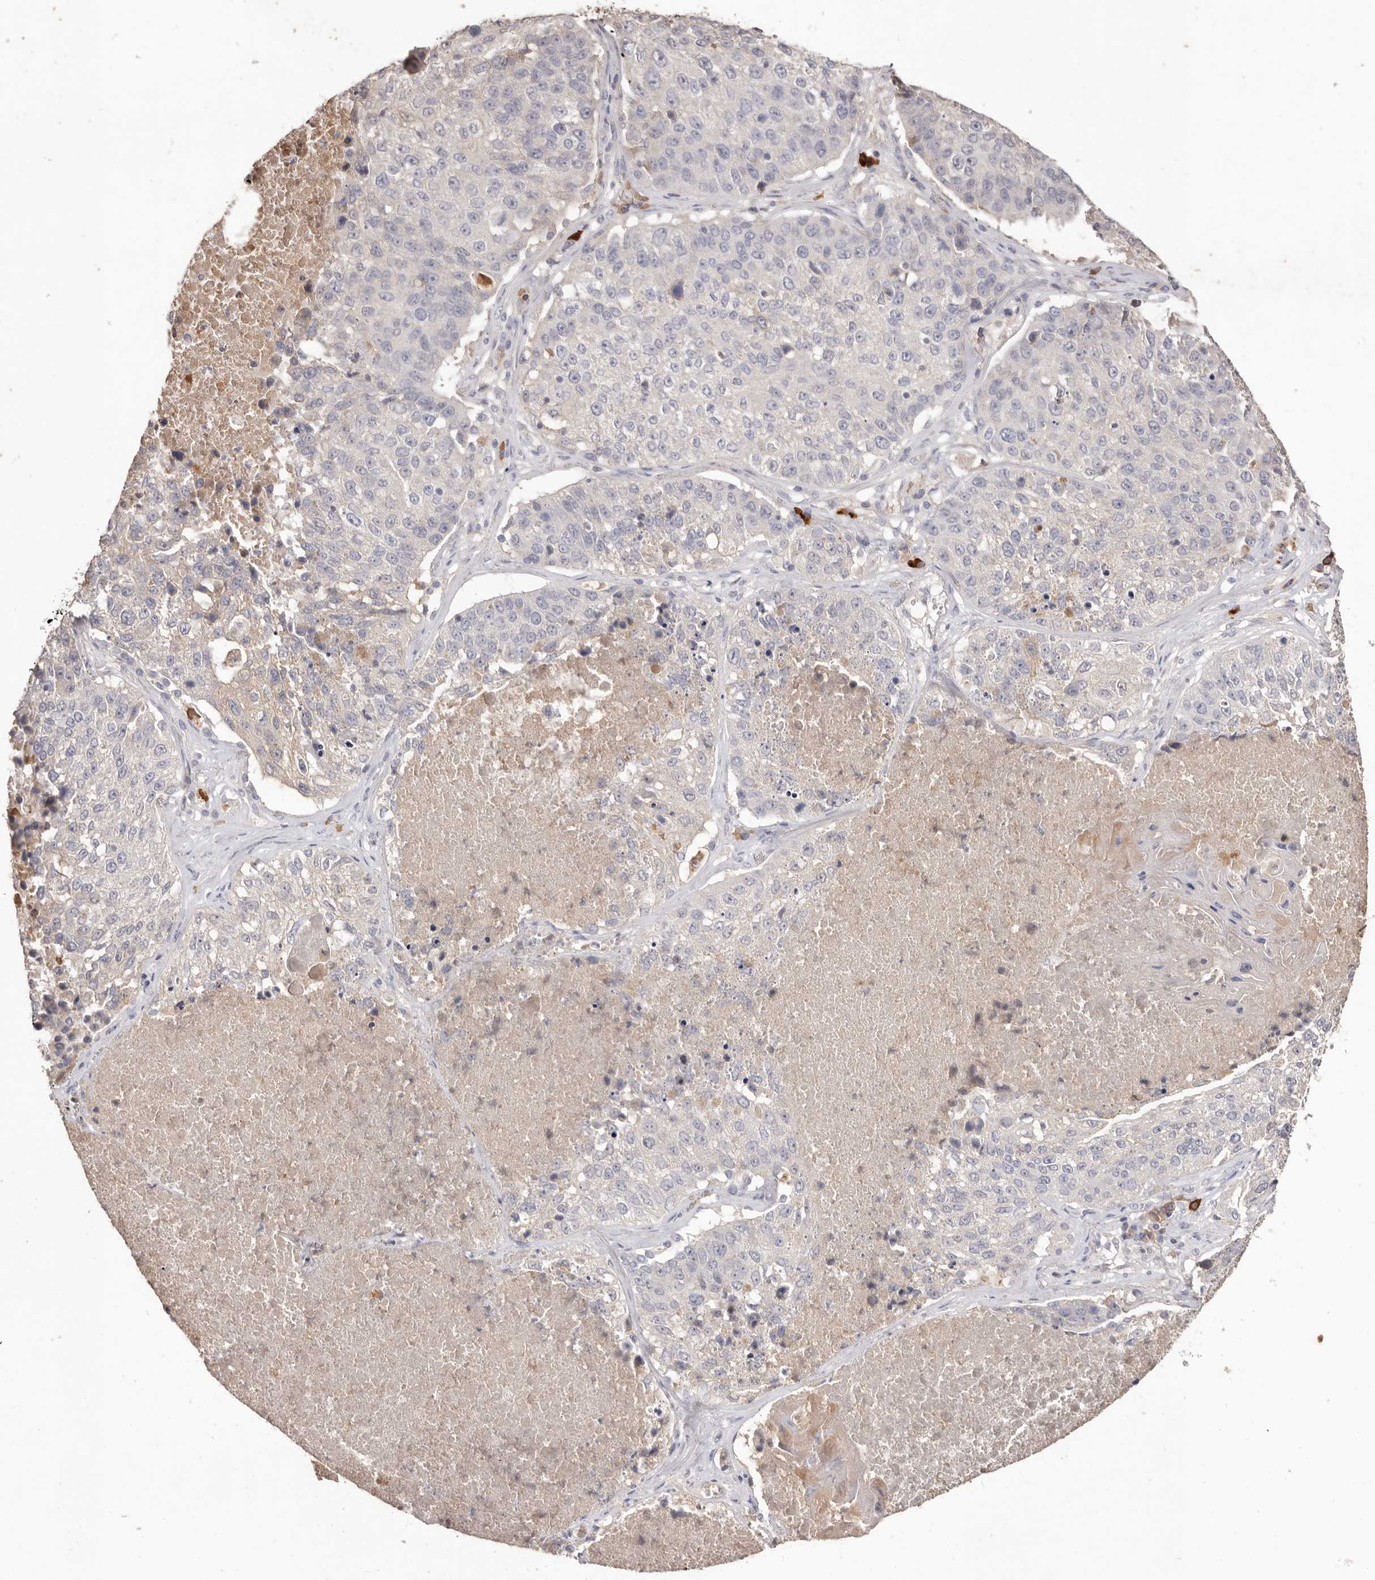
{"staining": {"intensity": "negative", "quantity": "none", "location": "none"}, "tissue": "lung cancer", "cell_type": "Tumor cells", "image_type": "cancer", "snomed": [{"axis": "morphology", "description": "Squamous cell carcinoma, NOS"}, {"axis": "topography", "description": "Lung"}], "caption": "IHC photomicrograph of human lung cancer (squamous cell carcinoma) stained for a protein (brown), which exhibits no positivity in tumor cells. (DAB IHC with hematoxylin counter stain).", "gene": "HCAR2", "patient": {"sex": "male", "age": 61}}